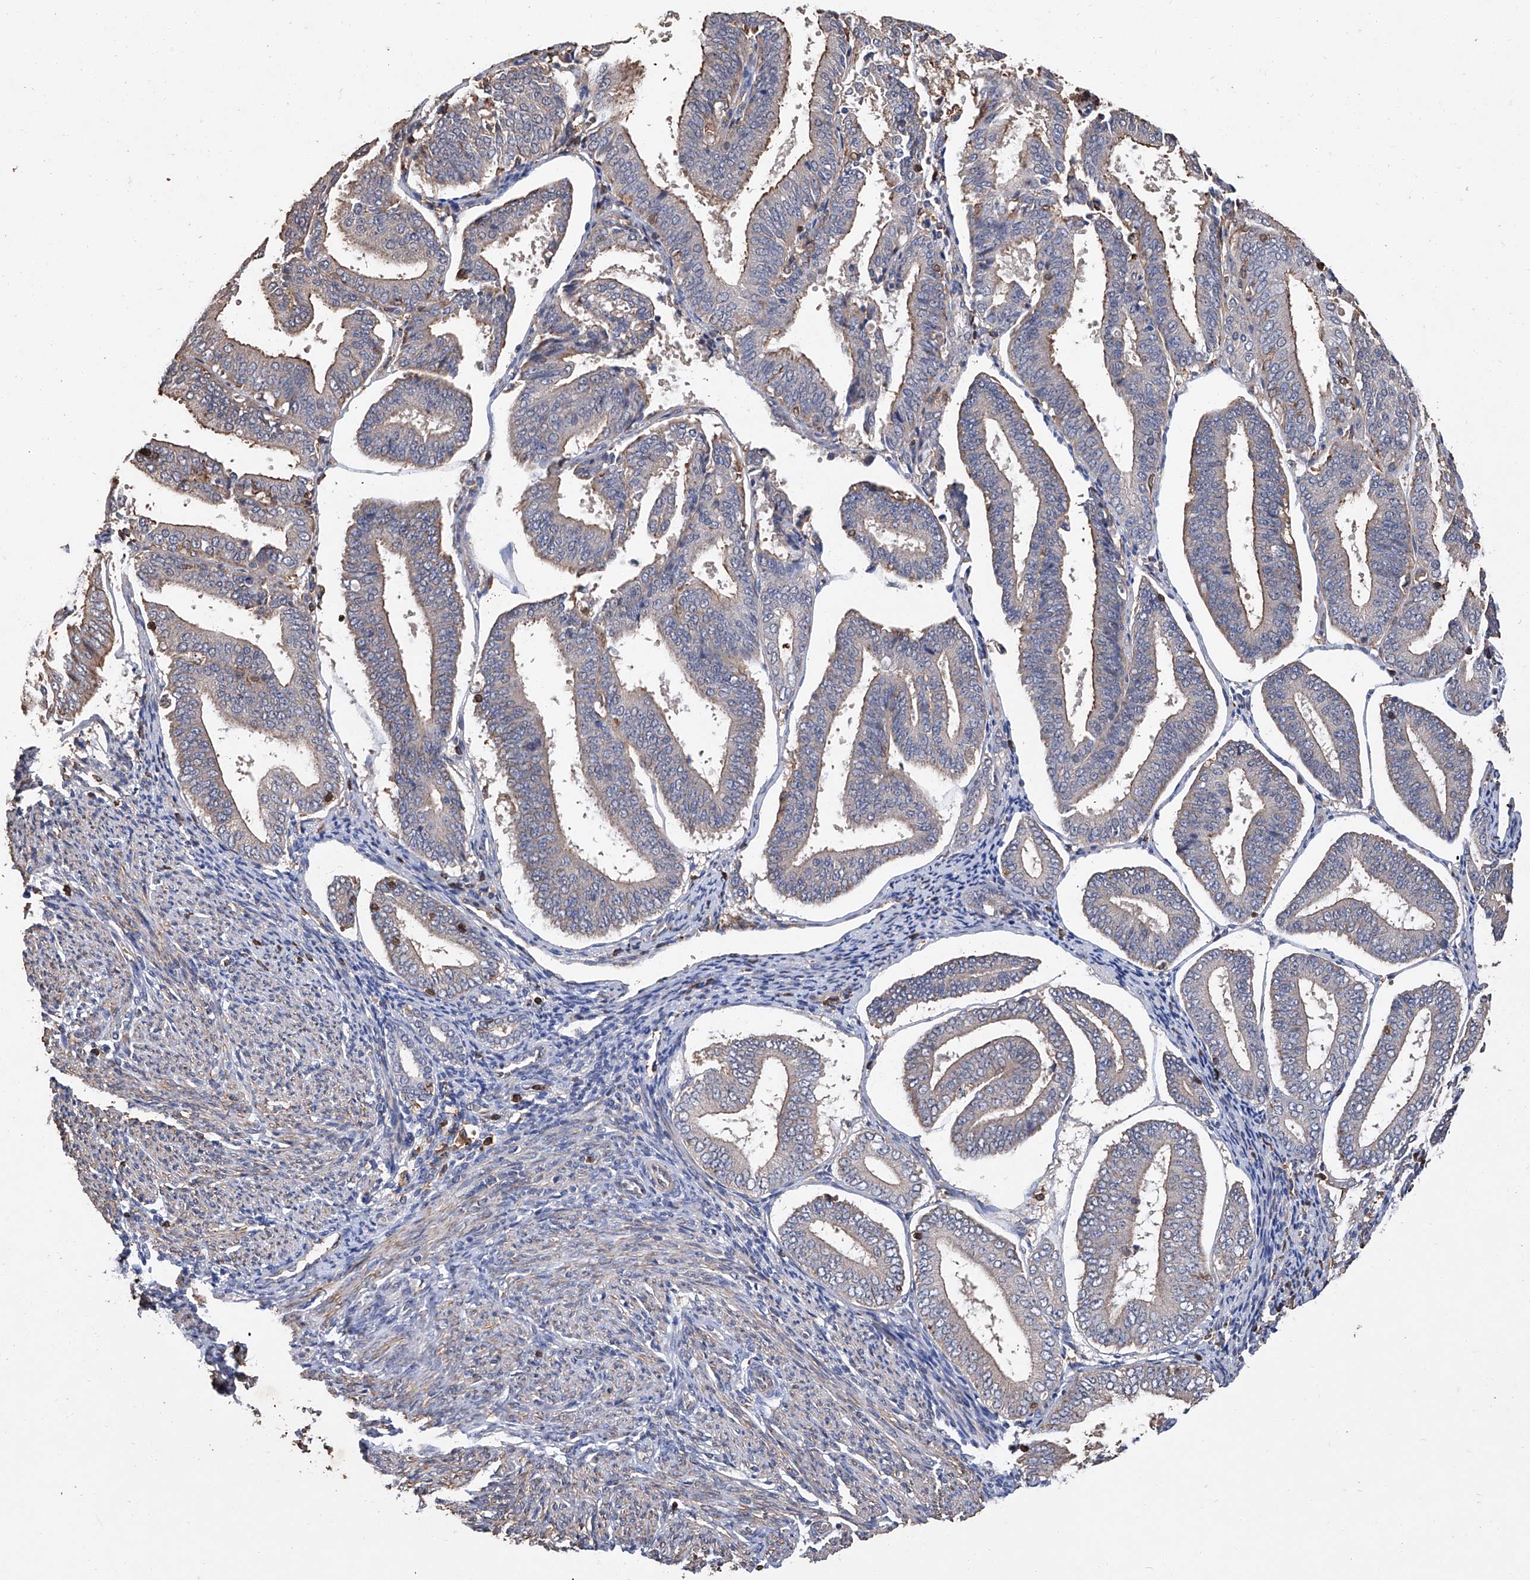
{"staining": {"intensity": "weak", "quantity": "<25%", "location": "cytoplasmic/membranous"}, "tissue": "endometrial cancer", "cell_type": "Tumor cells", "image_type": "cancer", "snomed": [{"axis": "morphology", "description": "Adenocarcinoma, NOS"}, {"axis": "topography", "description": "Endometrium"}], "caption": "DAB (3,3'-diaminobenzidine) immunohistochemical staining of human endometrial adenocarcinoma shows no significant positivity in tumor cells.", "gene": "GPT", "patient": {"sex": "female", "age": 63}}